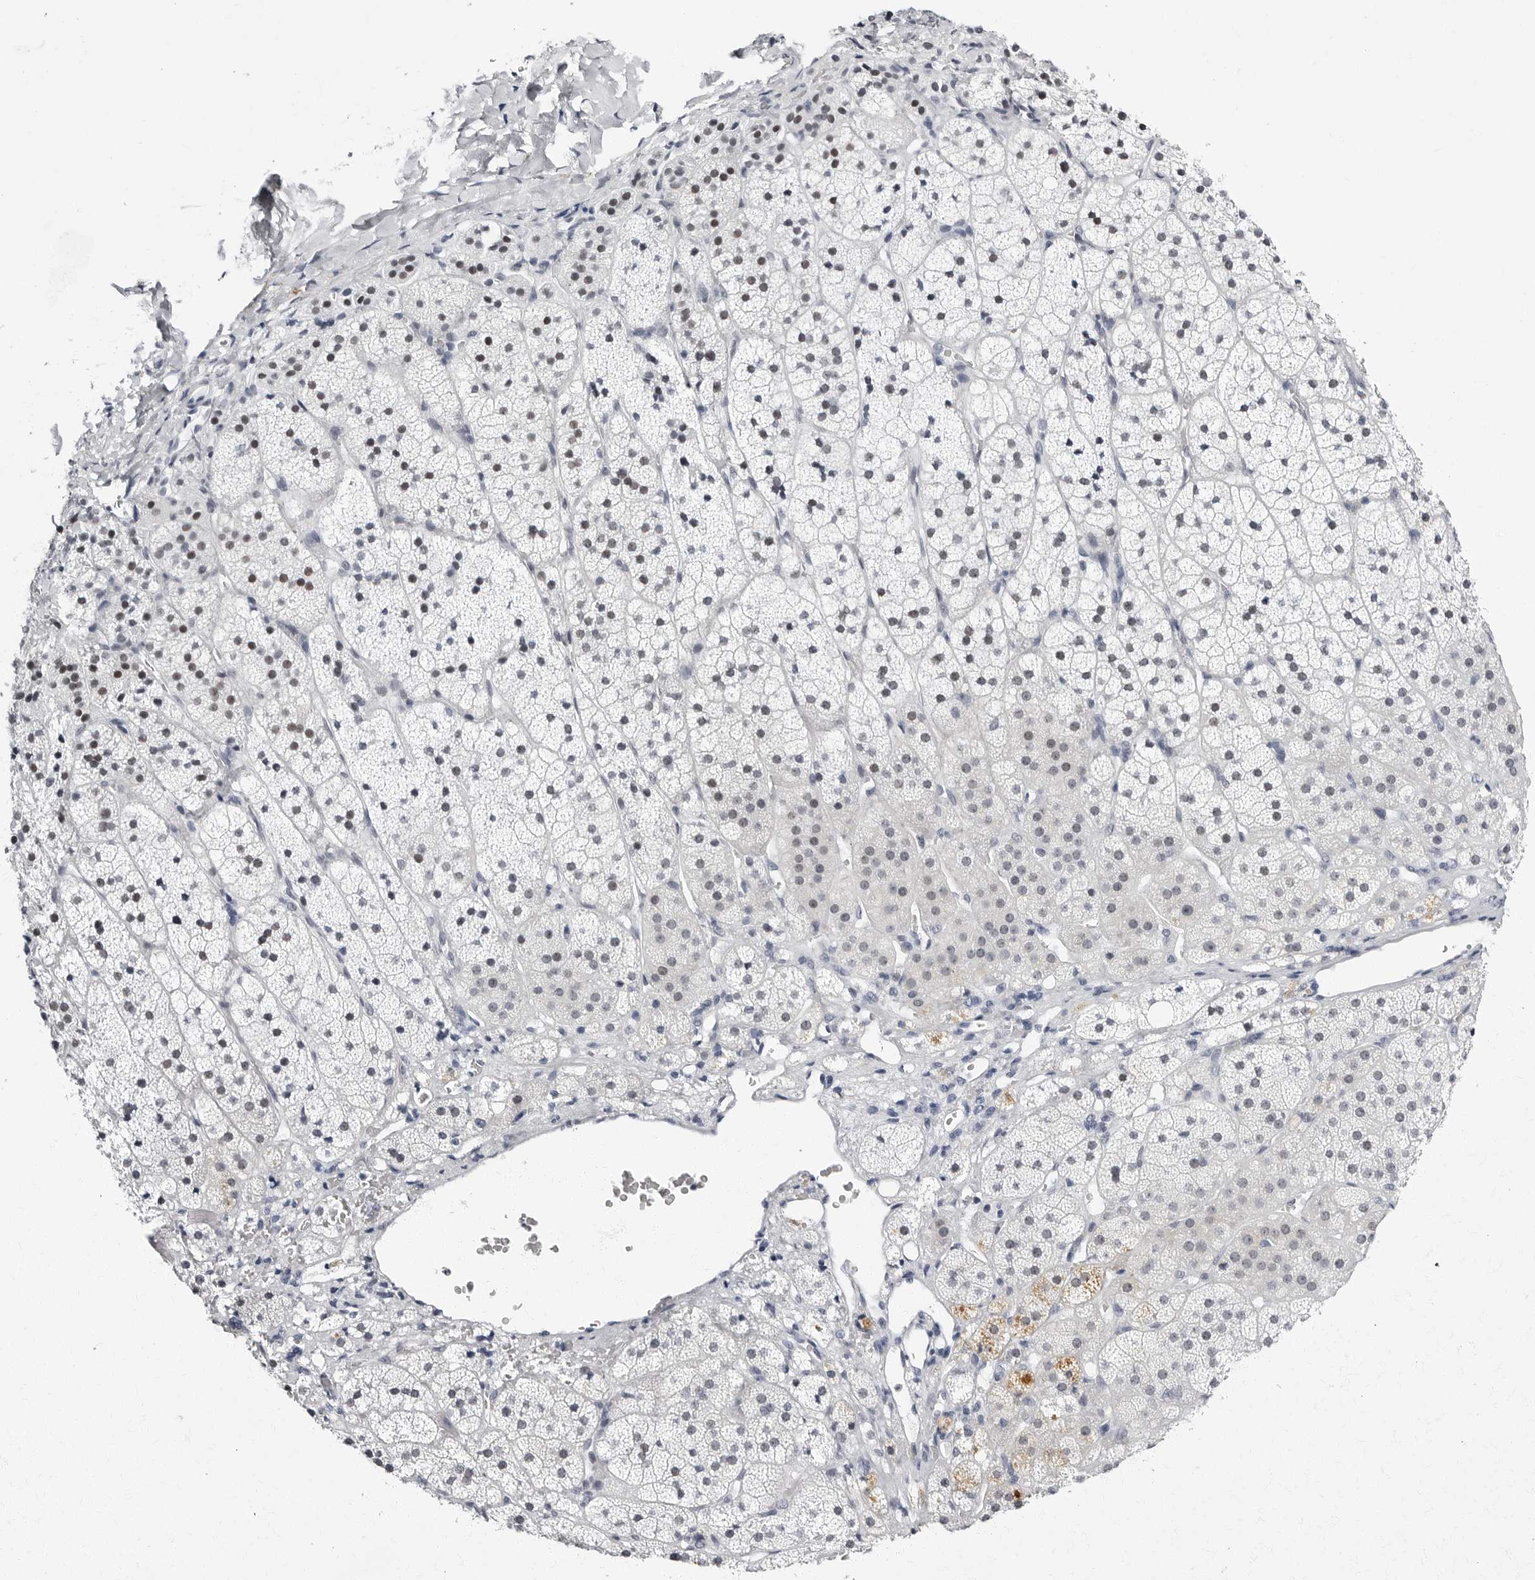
{"staining": {"intensity": "moderate", "quantity": "<25%", "location": "nuclear"}, "tissue": "adrenal gland", "cell_type": "Glandular cells", "image_type": "normal", "snomed": [{"axis": "morphology", "description": "Normal tissue, NOS"}, {"axis": "topography", "description": "Adrenal gland"}], "caption": "Moderate nuclear protein expression is identified in about <25% of glandular cells in adrenal gland.", "gene": "VEZF1", "patient": {"sex": "female", "age": 44}}